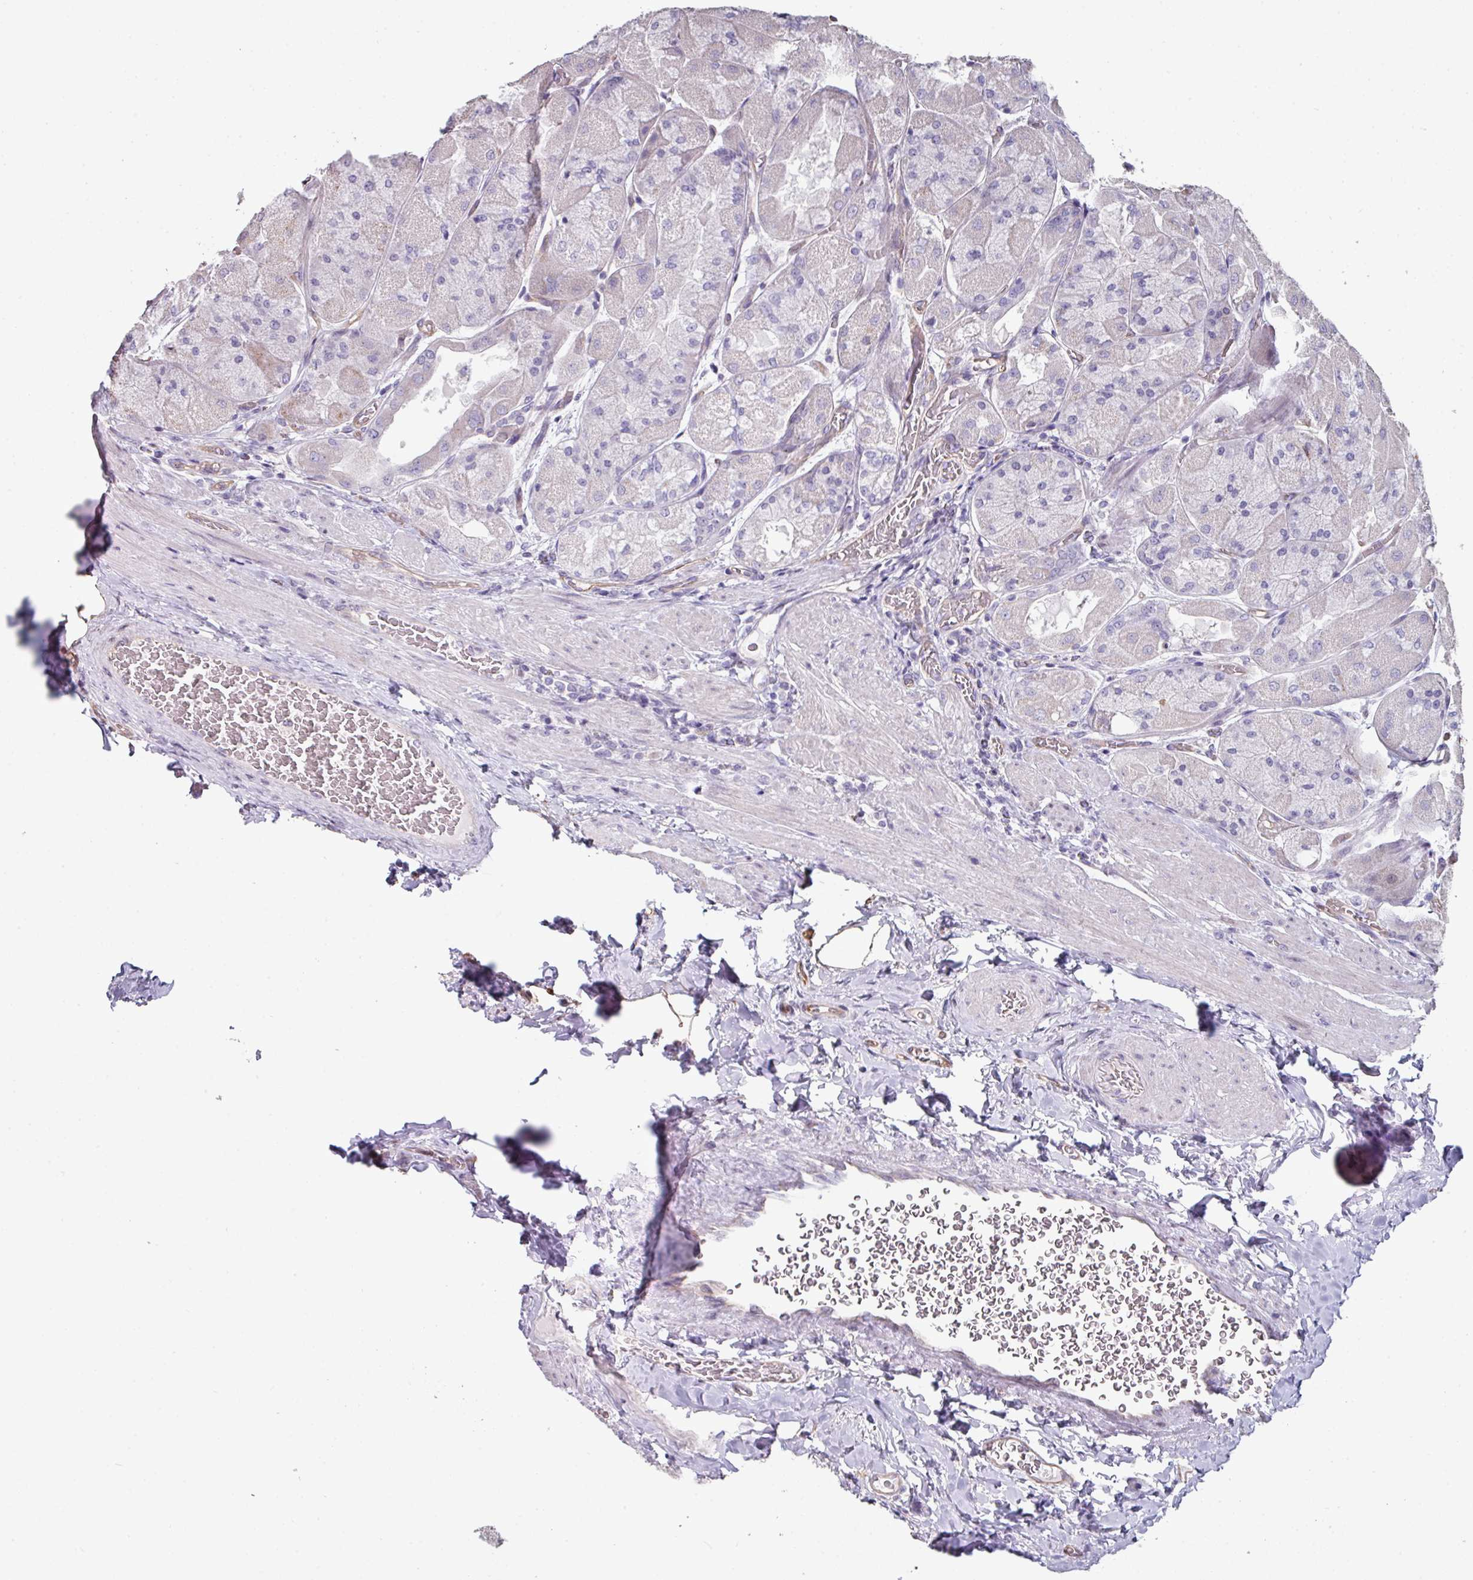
{"staining": {"intensity": "moderate", "quantity": "<25%", "location": "cytoplasmic/membranous,nuclear"}, "tissue": "stomach", "cell_type": "Glandular cells", "image_type": "normal", "snomed": [{"axis": "morphology", "description": "Normal tissue, NOS"}, {"axis": "topography", "description": "Stomach"}], "caption": "Approximately <25% of glandular cells in benign human stomach show moderate cytoplasmic/membranous,nuclear protein expression as visualized by brown immunohistochemical staining.", "gene": "ANO9", "patient": {"sex": "female", "age": 61}}